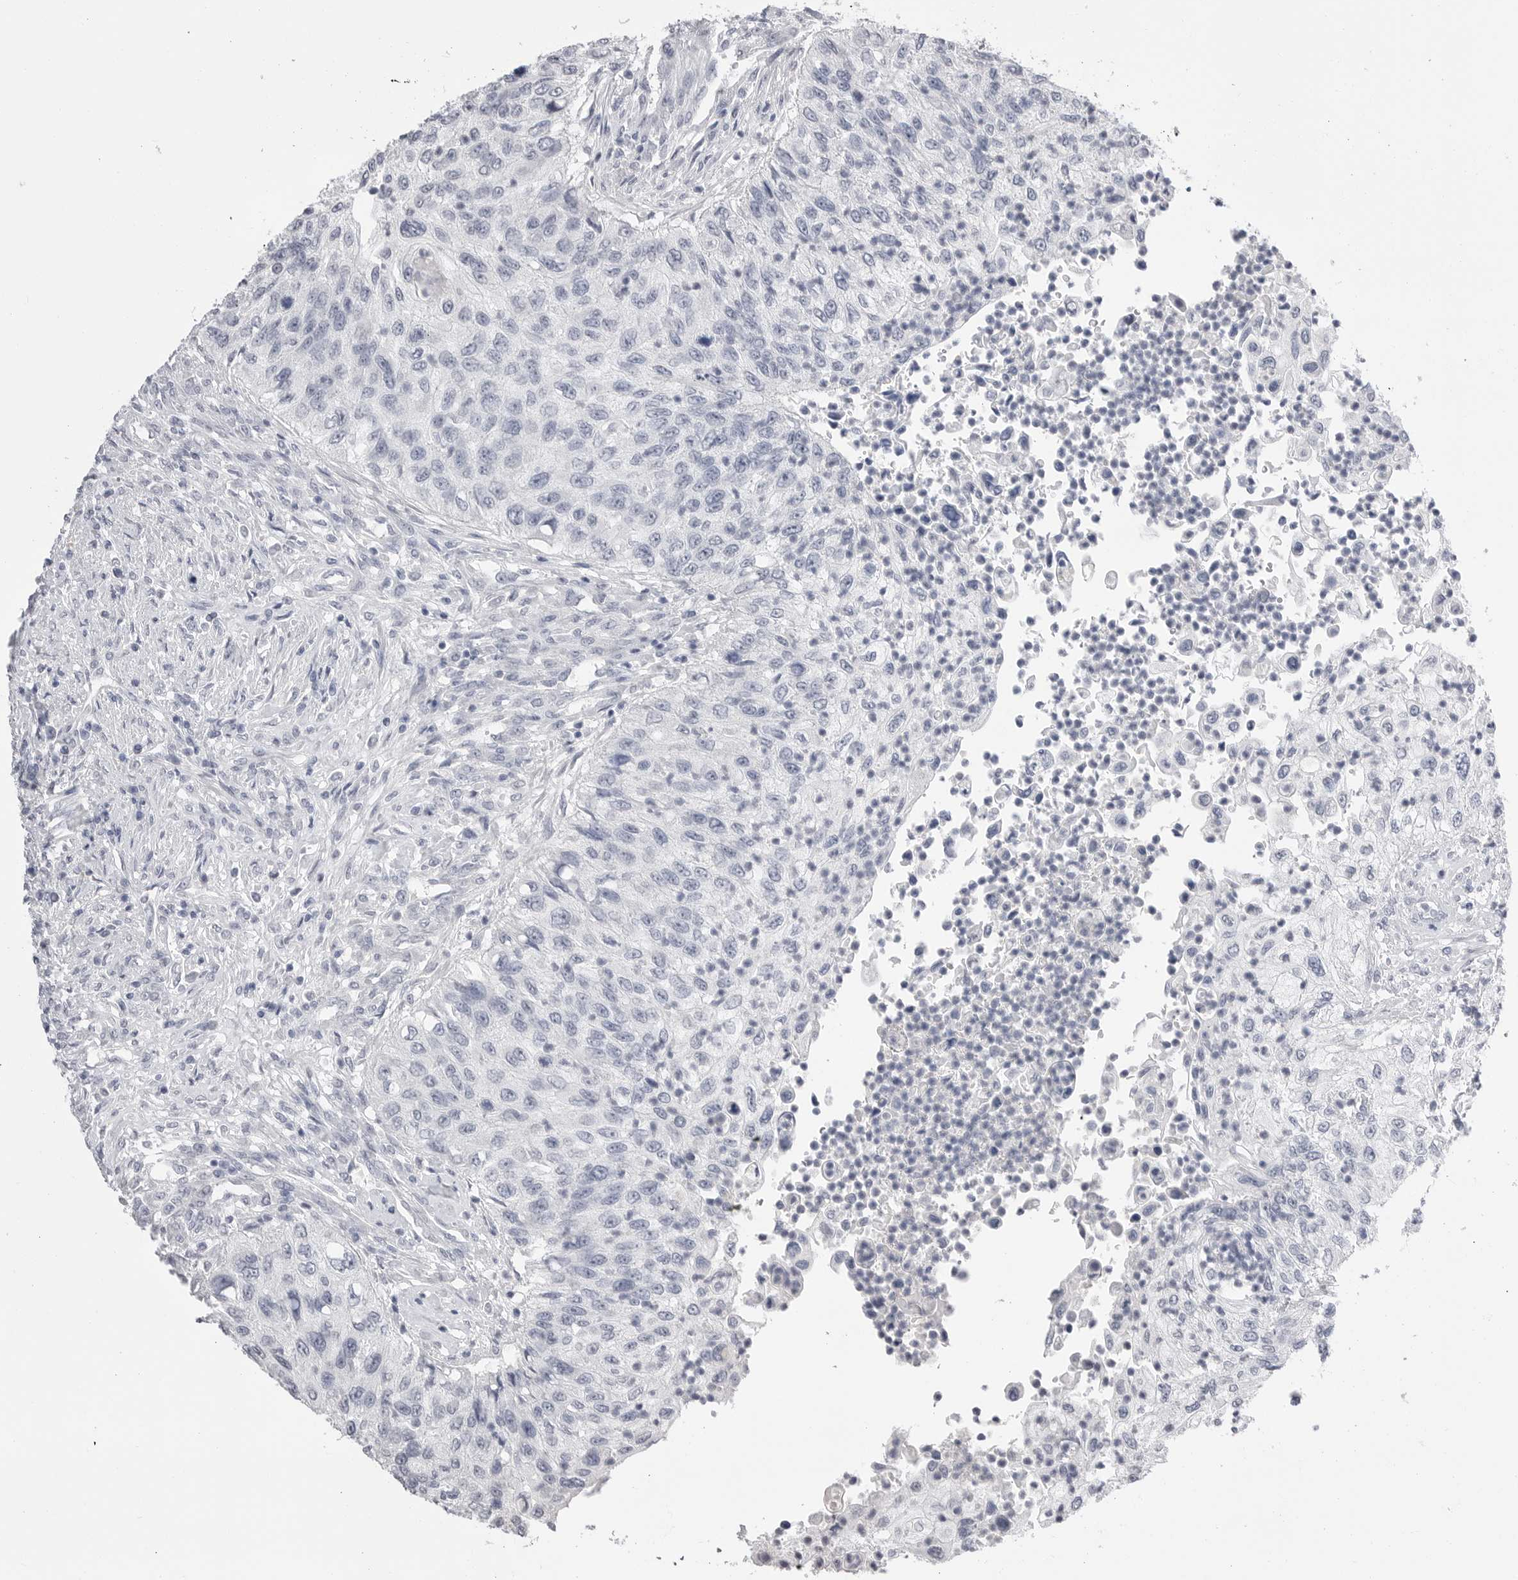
{"staining": {"intensity": "negative", "quantity": "none", "location": "none"}, "tissue": "urothelial cancer", "cell_type": "Tumor cells", "image_type": "cancer", "snomed": [{"axis": "morphology", "description": "Urothelial carcinoma, High grade"}, {"axis": "topography", "description": "Urinary bladder"}], "caption": "Tumor cells show no significant protein positivity in high-grade urothelial carcinoma. (DAB IHC, high magnification).", "gene": "CPB1", "patient": {"sex": "female", "age": 60}}